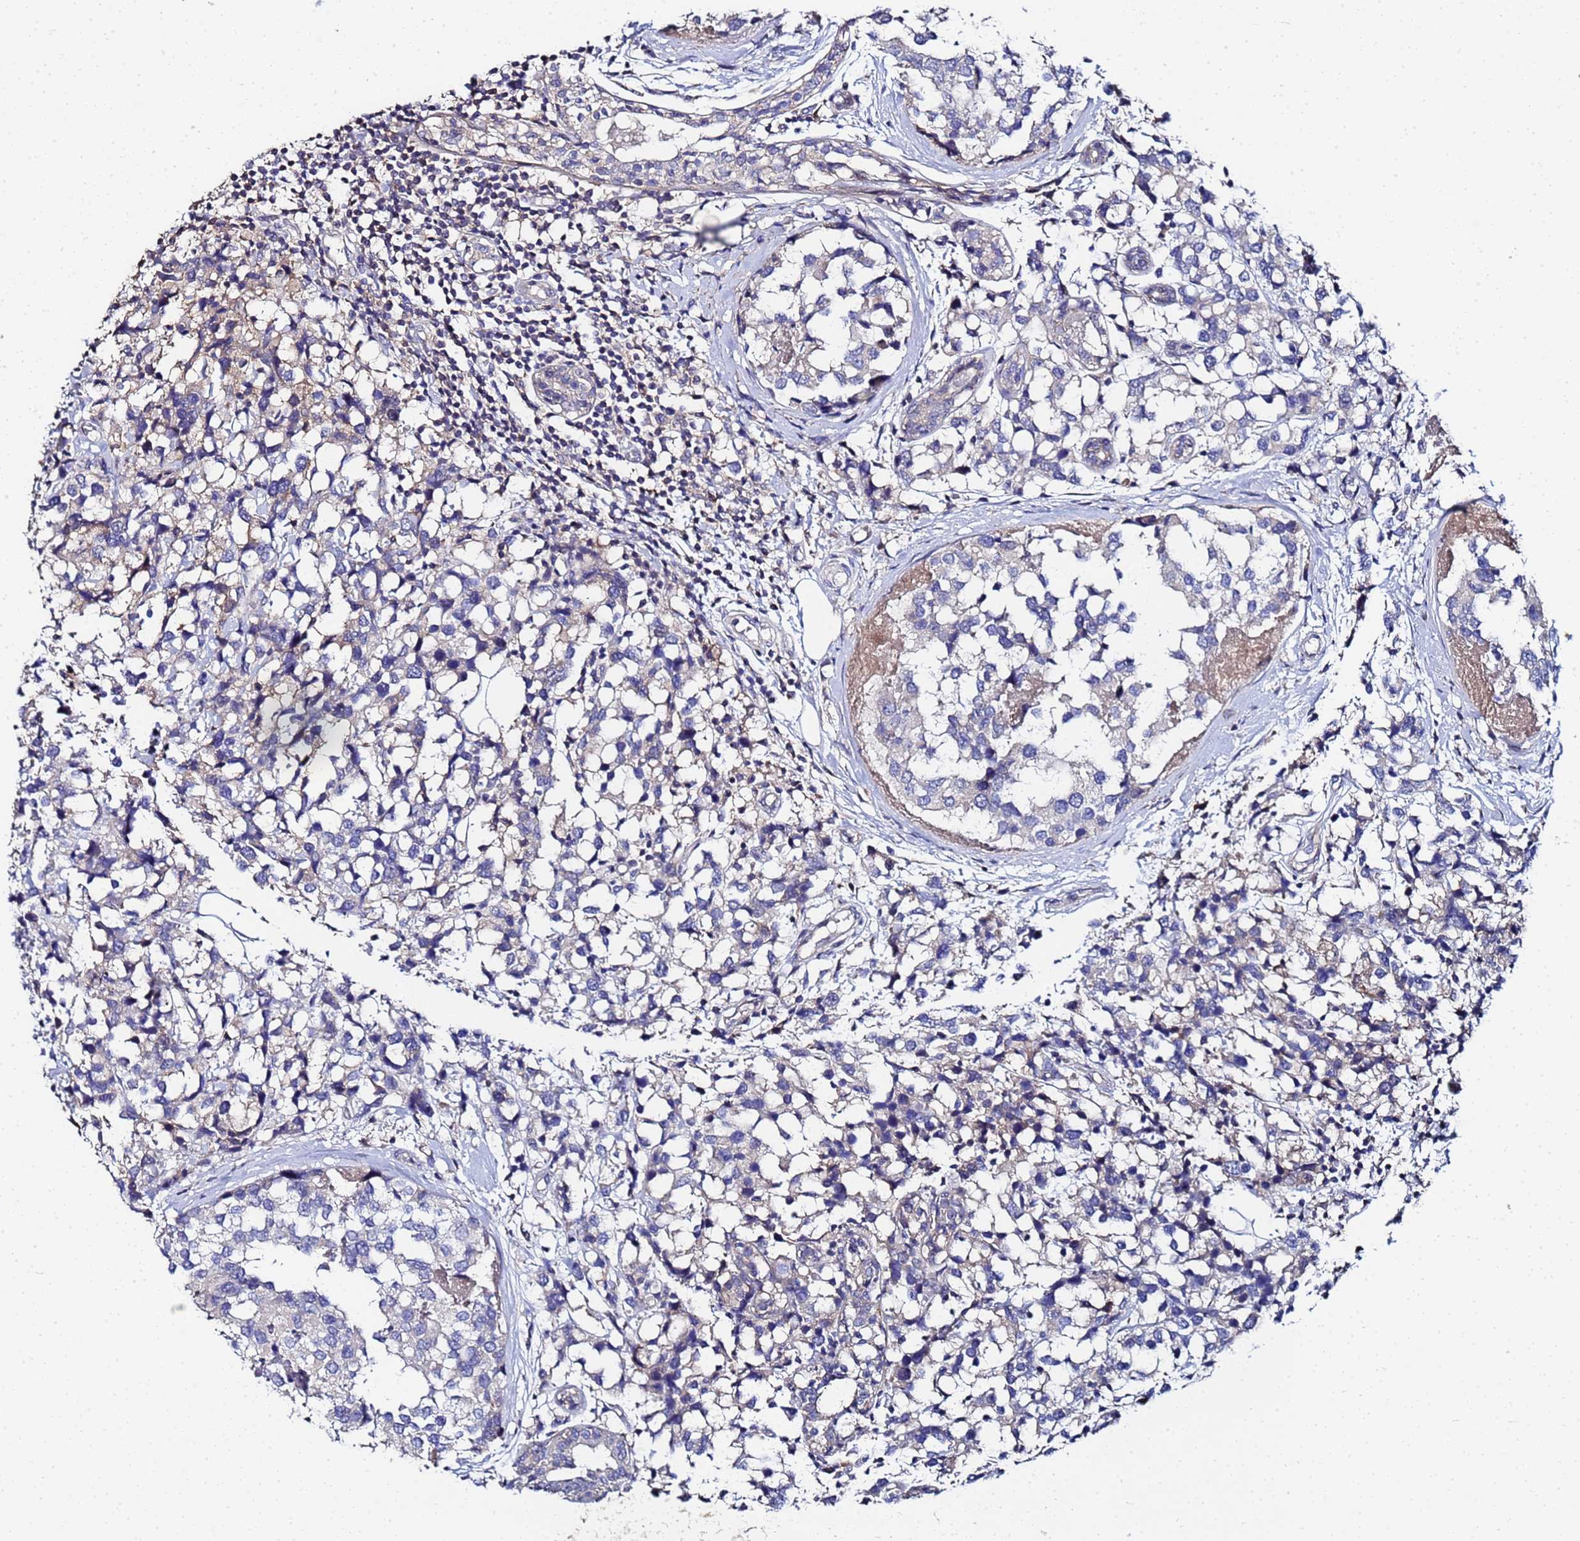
{"staining": {"intensity": "negative", "quantity": "none", "location": "none"}, "tissue": "breast cancer", "cell_type": "Tumor cells", "image_type": "cancer", "snomed": [{"axis": "morphology", "description": "Lobular carcinoma"}, {"axis": "topography", "description": "Breast"}], "caption": "Immunohistochemistry micrograph of human breast lobular carcinoma stained for a protein (brown), which displays no positivity in tumor cells.", "gene": "TCP10L", "patient": {"sex": "female", "age": 59}}